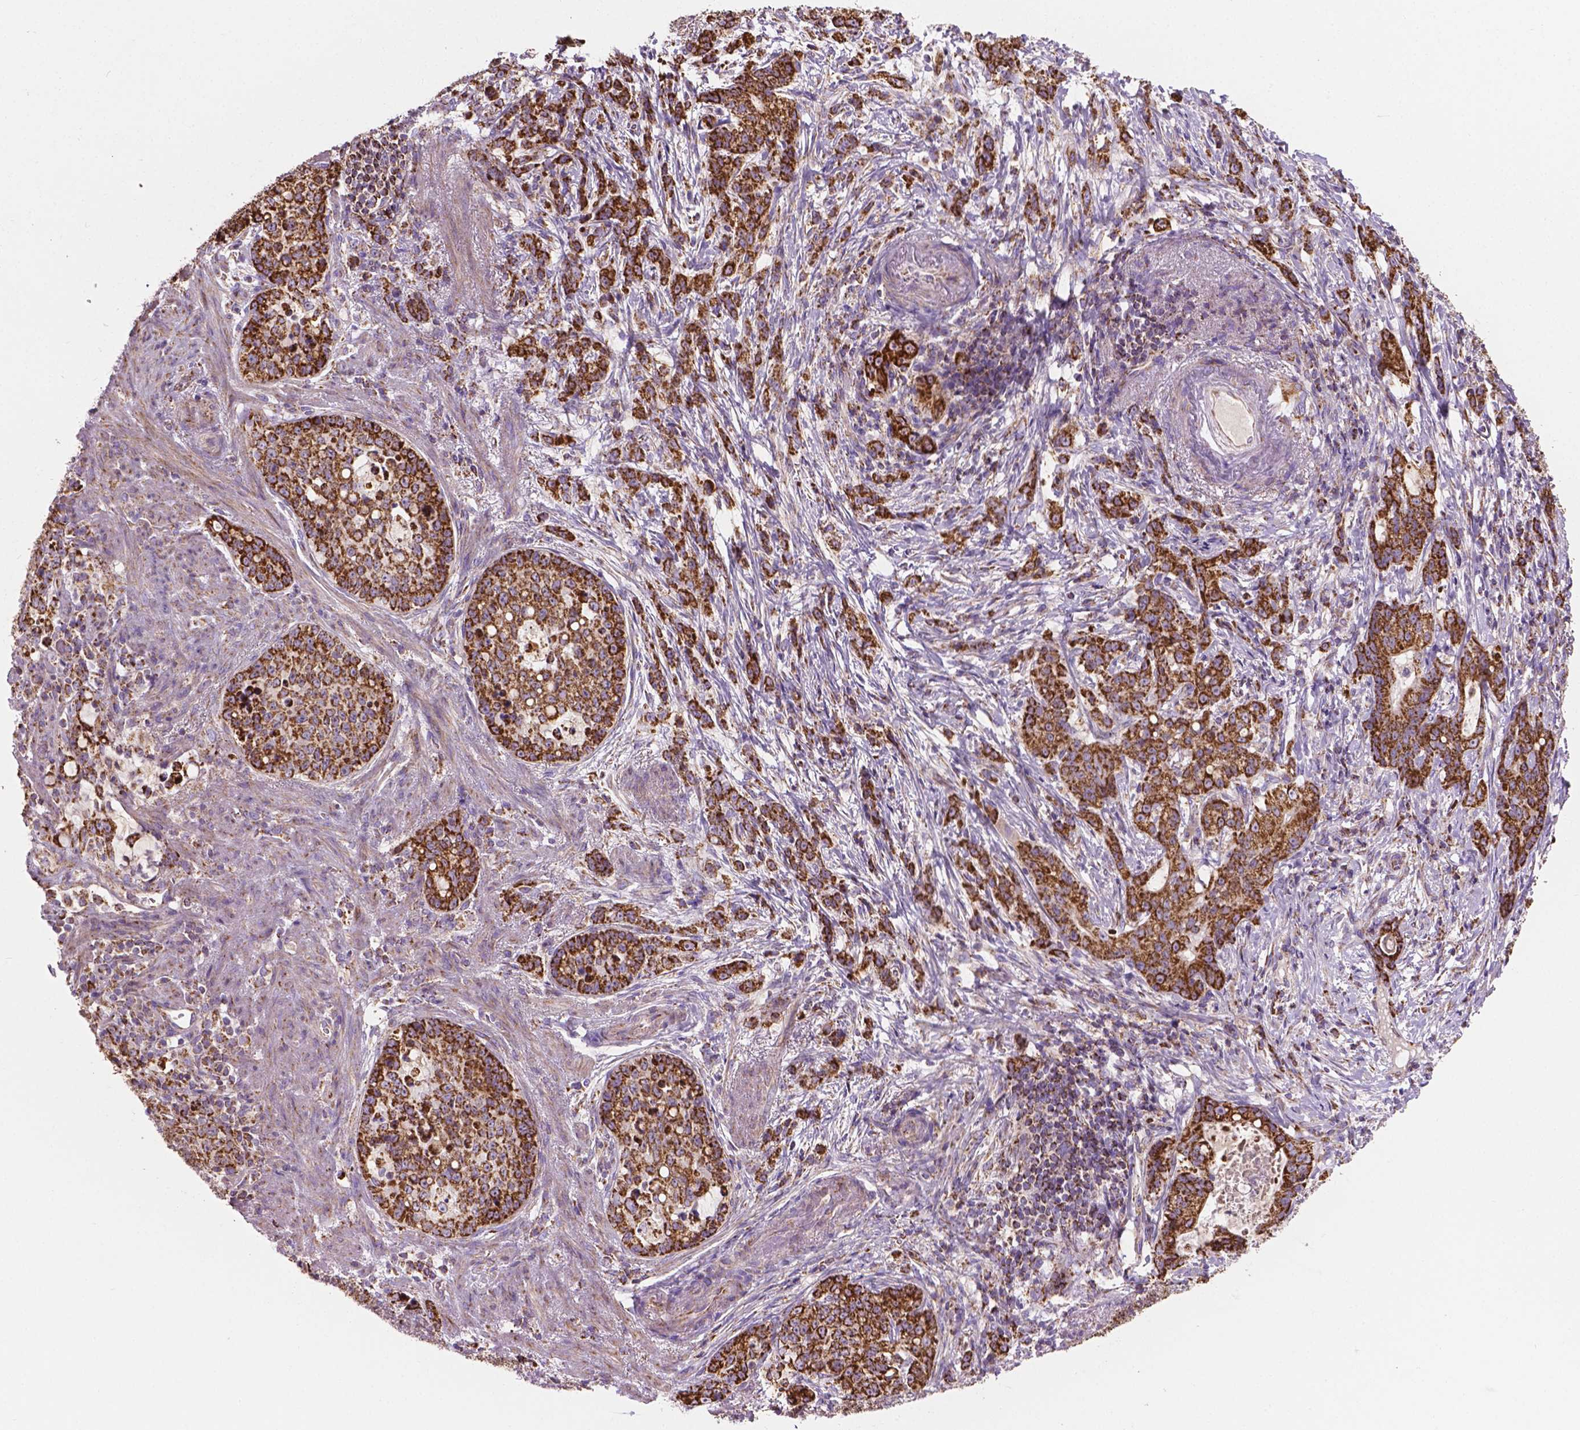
{"staining": {"intensity": "strong", "quantity": ">75%", "location": "cytoplasmic/membranous"}, "tissue": "stomach cancer", "cell_type": "Tumor cells", "image_type": "cancer", "snomed": [{"axis": "morphology", "description": "Adenocarcinoma, NOS"}, {"axis": "topography", "description": "Stomach, lower"}], "caption": "Stomach cancer (adenocarcinoma) tissue exhibits strong cytoplasmic/membranous staining in about >75% of tumor cells", "gene": "PIBF1", "patient": {"sex": "male", "age": 88}}